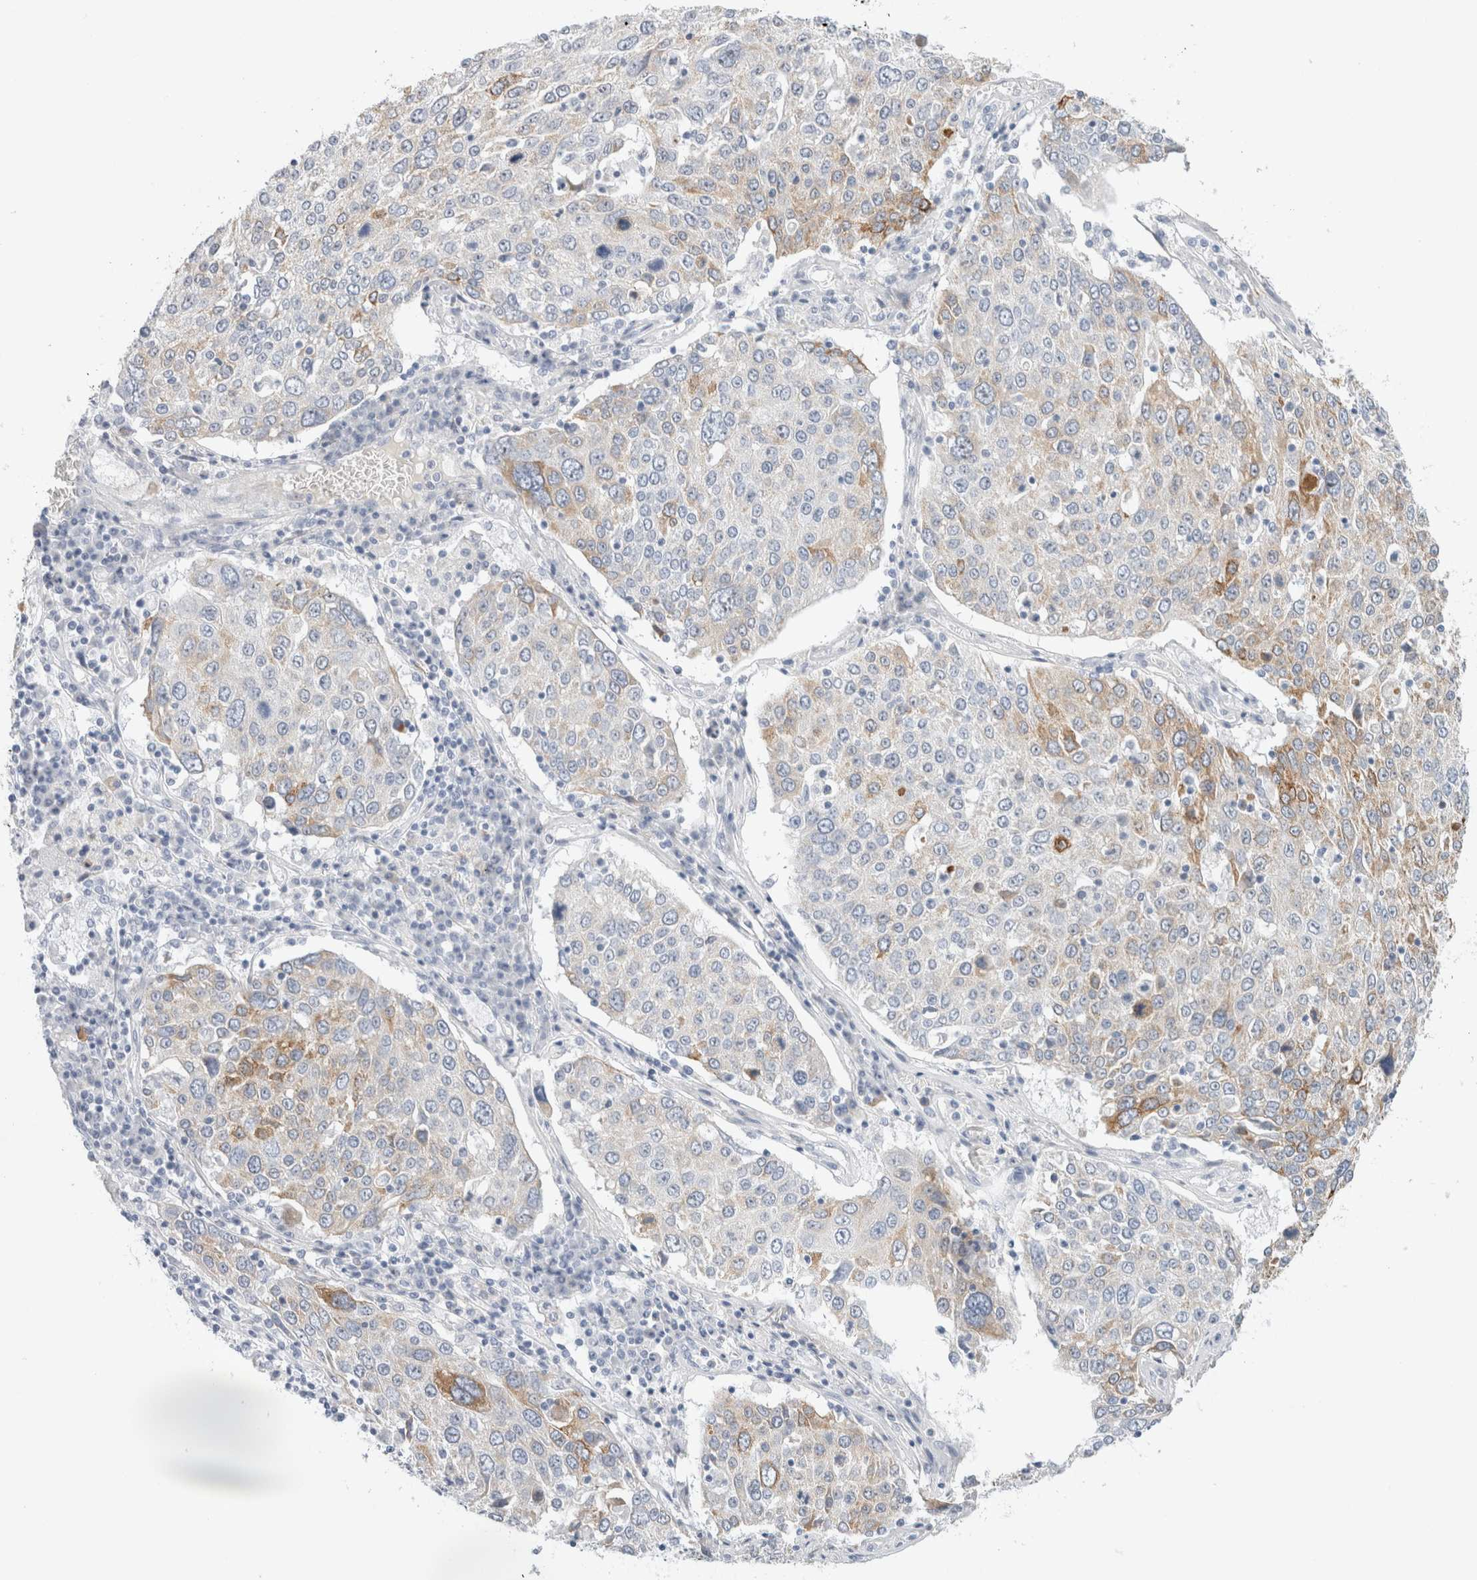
{"staining": {"intensity": "moderate", "quantity": "25%-75%", "location": "cytoplasmic/membranous"}, "tissue": "lung cancer", "cell_type": "Tumor cells", "image_type": "cancer", "snomed": [{"axis": "morphology", "description": "Squamous cell carcinoma, NOS"}, {"axis": "topography", "description": "Lung"}], "caption": "Lung cancer tissue shows moderate cytoplasmic/membranous staining in about 25%-75% of tumor cells, visualized by immunohistochemistry.", "gene": "MUC15", "patient": {"sex": "male", "age": 65}}